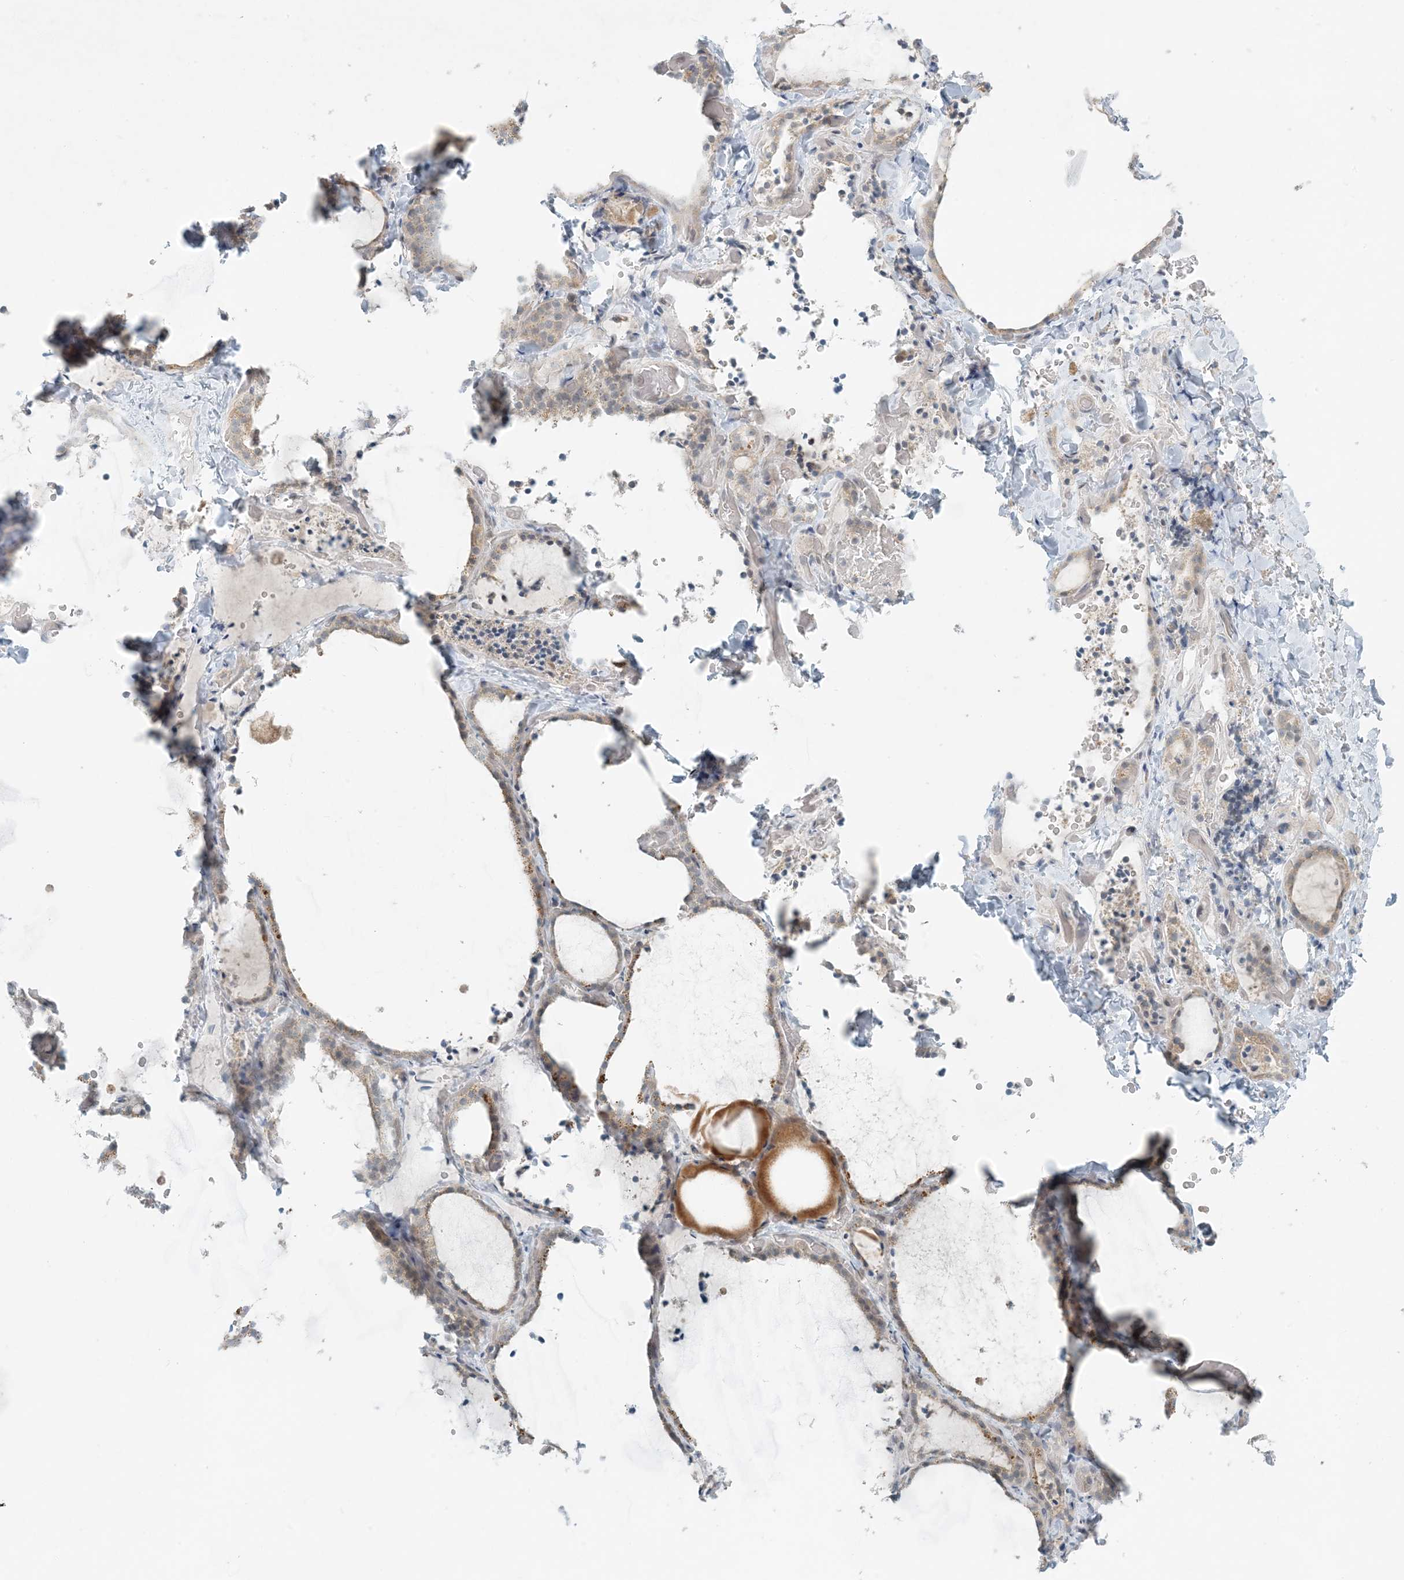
{"staining": {"intensity": "moderate", "quantity": "<25%", "location": "cytoplasmic/membranous"}, "tissue": "thyroid gland", "cell_type": "Glandular cells", "image_type": "normal", "snomed": [{"axis": "morphology", "description": "Normal tissue, NOS"}, {"axis": "topography", "description": "Thyroid gland"}], "caption": "Glandular cells demonstrate low levels of moderate cytoplasmic/membranous staining in about <25% of cells in normal thyroid gland.", "gene": "OBI1", "patient": {"sex": "female", "age": 22}}